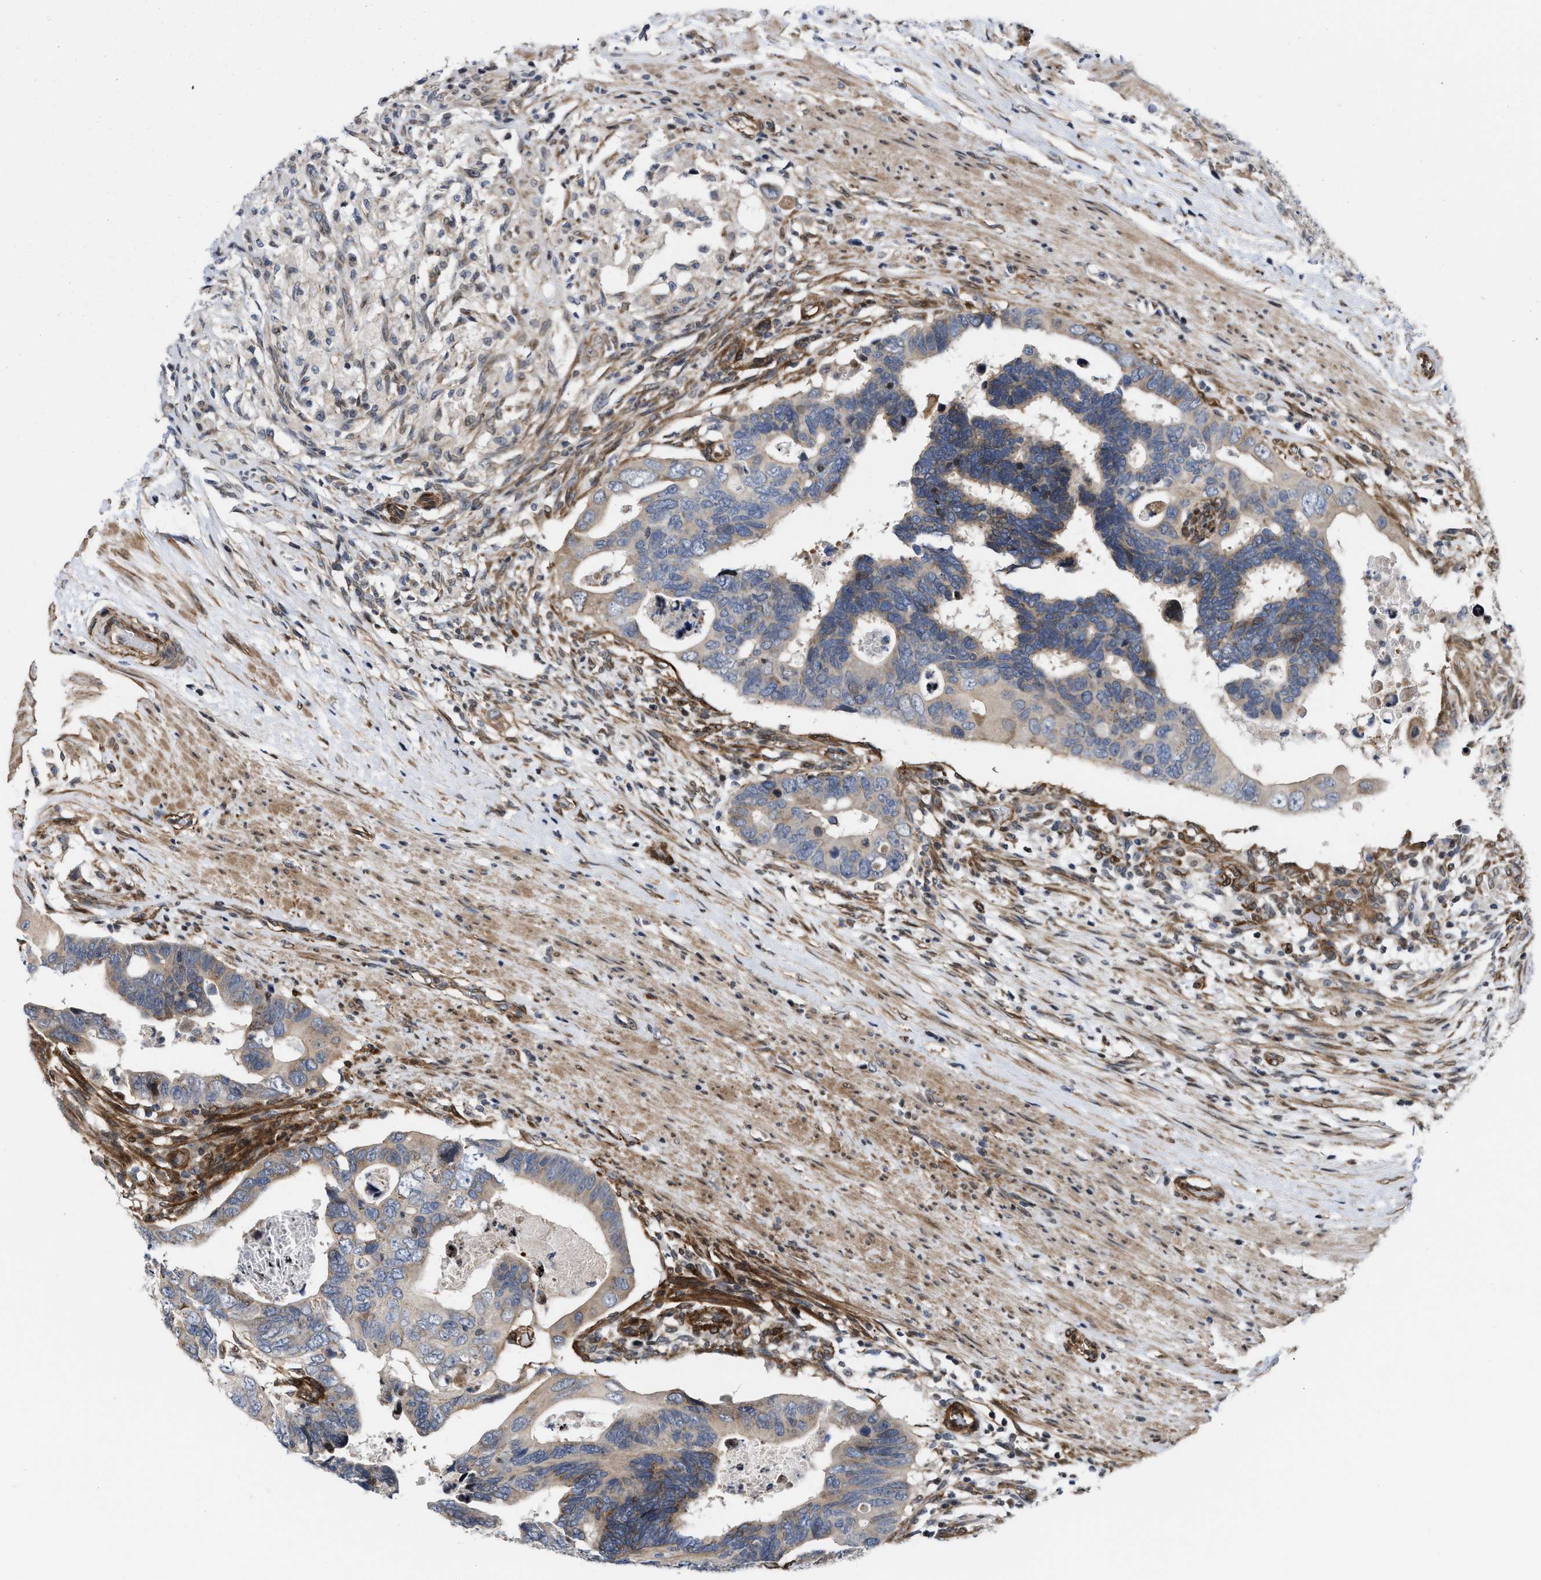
{"staining": {"intensity": "moderate", "quantity": "<25%", "location": "cytoplasmic/membranous"}, "tissue": "colorectal cancer", "cell_type": "Tumor cells", "image_type": "cancer", "snomed": [{"axis": "morphology", "description": "Adenocarcinoma, NOS"}, {"axis": "topography", "description": "Rectum"}], "caption": "Protein expression analysis of colorectal adenocarcinoma displays moderate cytoplasmic/membranous staining in approximately <25% of tumor cells.", "gene": "TGFB1I1", "patient": {"sex": "male", "age": 53}}